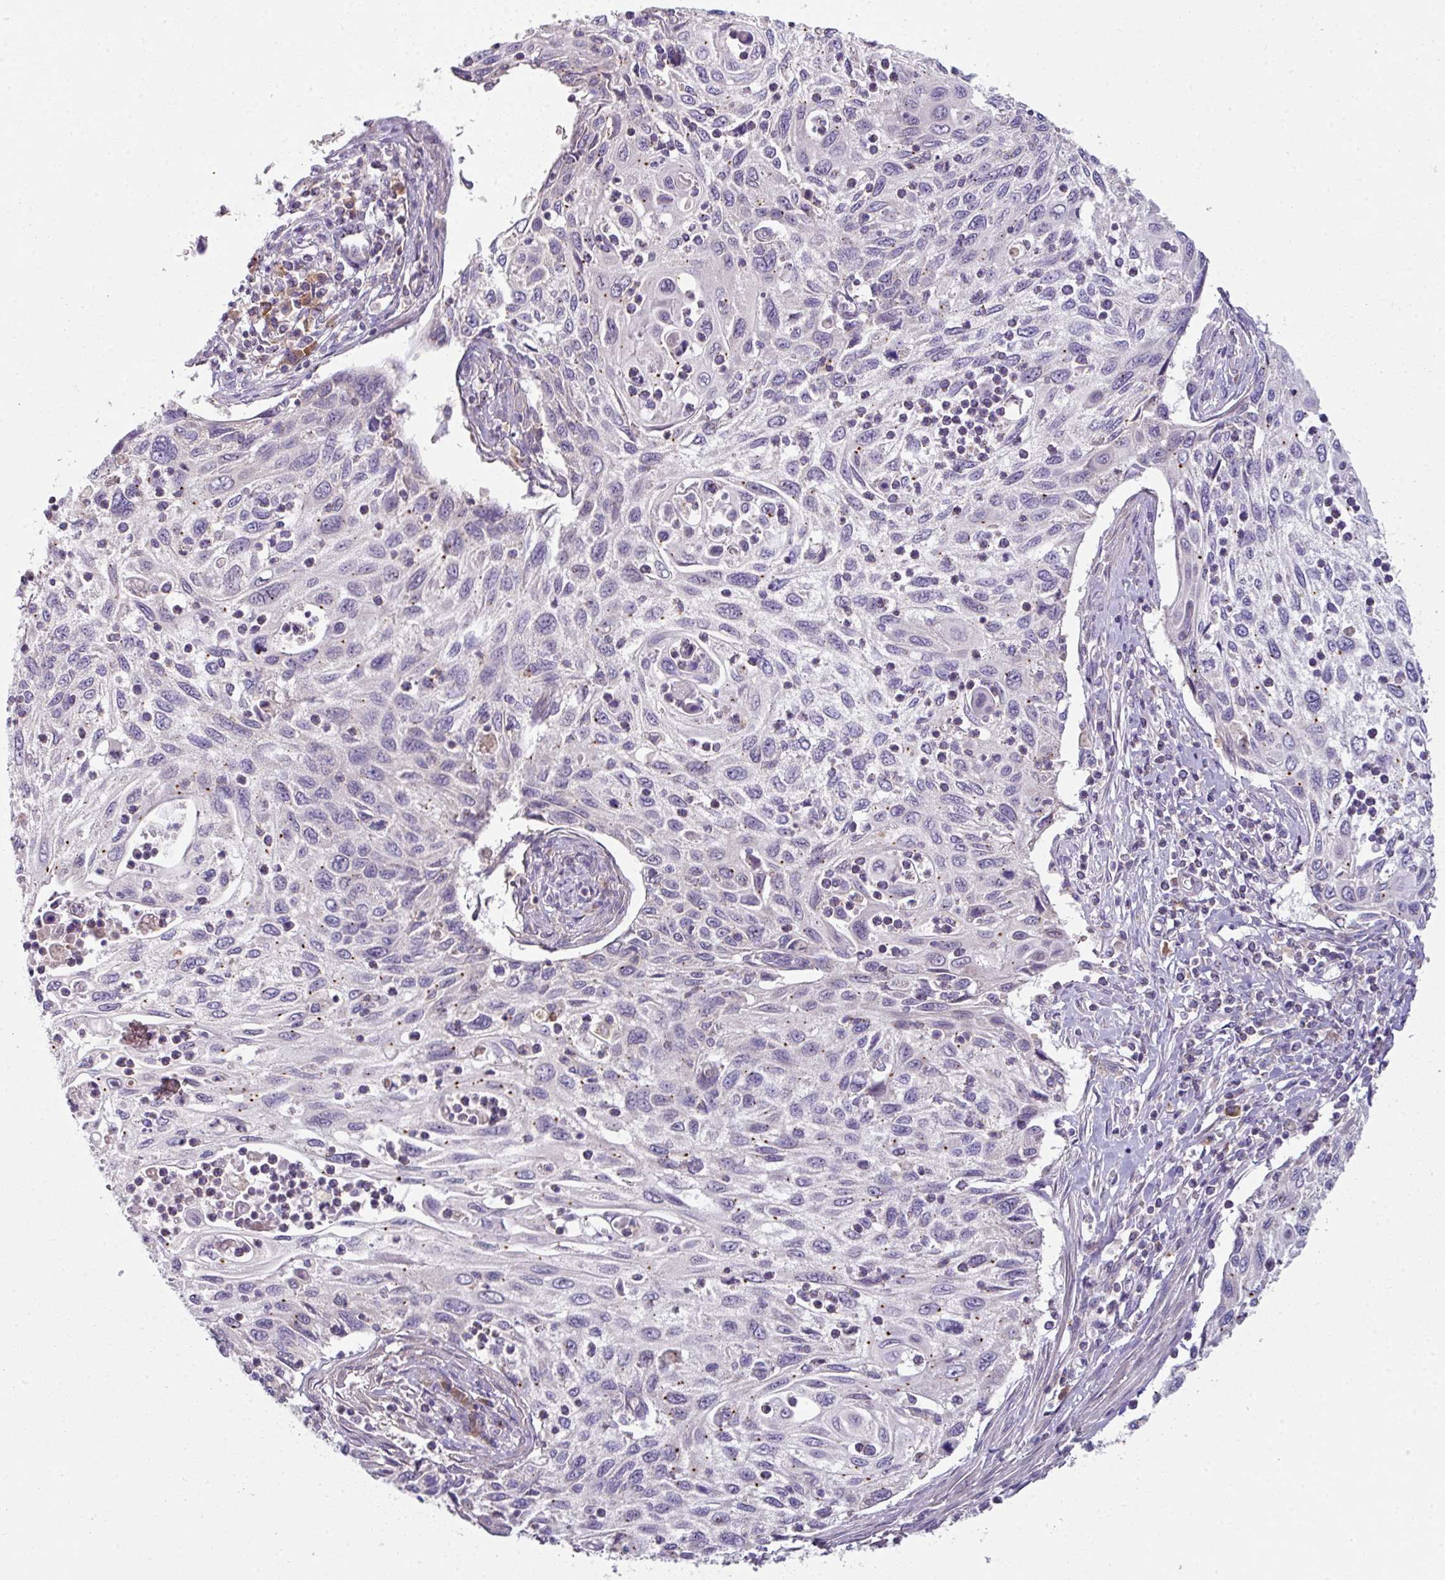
{"staining": {"intensity": "negative", "quantity": "none", "location": "none"}, "tissue": "cervical cancer", "cell_type": "Tumor cells", "image_type": "cancer", "snomed": [{"axis": "morphology", "description": "Squamous cell carcinoma, NOS"}, {"axis": "topography", "description": "Cervix"}], "caption": "The immunohistochemistry photomicrograph has no significant expression in tumor cells of cervical squamous cell carcinoma tissue. (IHC, brightfield microscopy, high magnification).", "gene": "SLAMF6", "patient": {"sex": "female", "age": 70}}